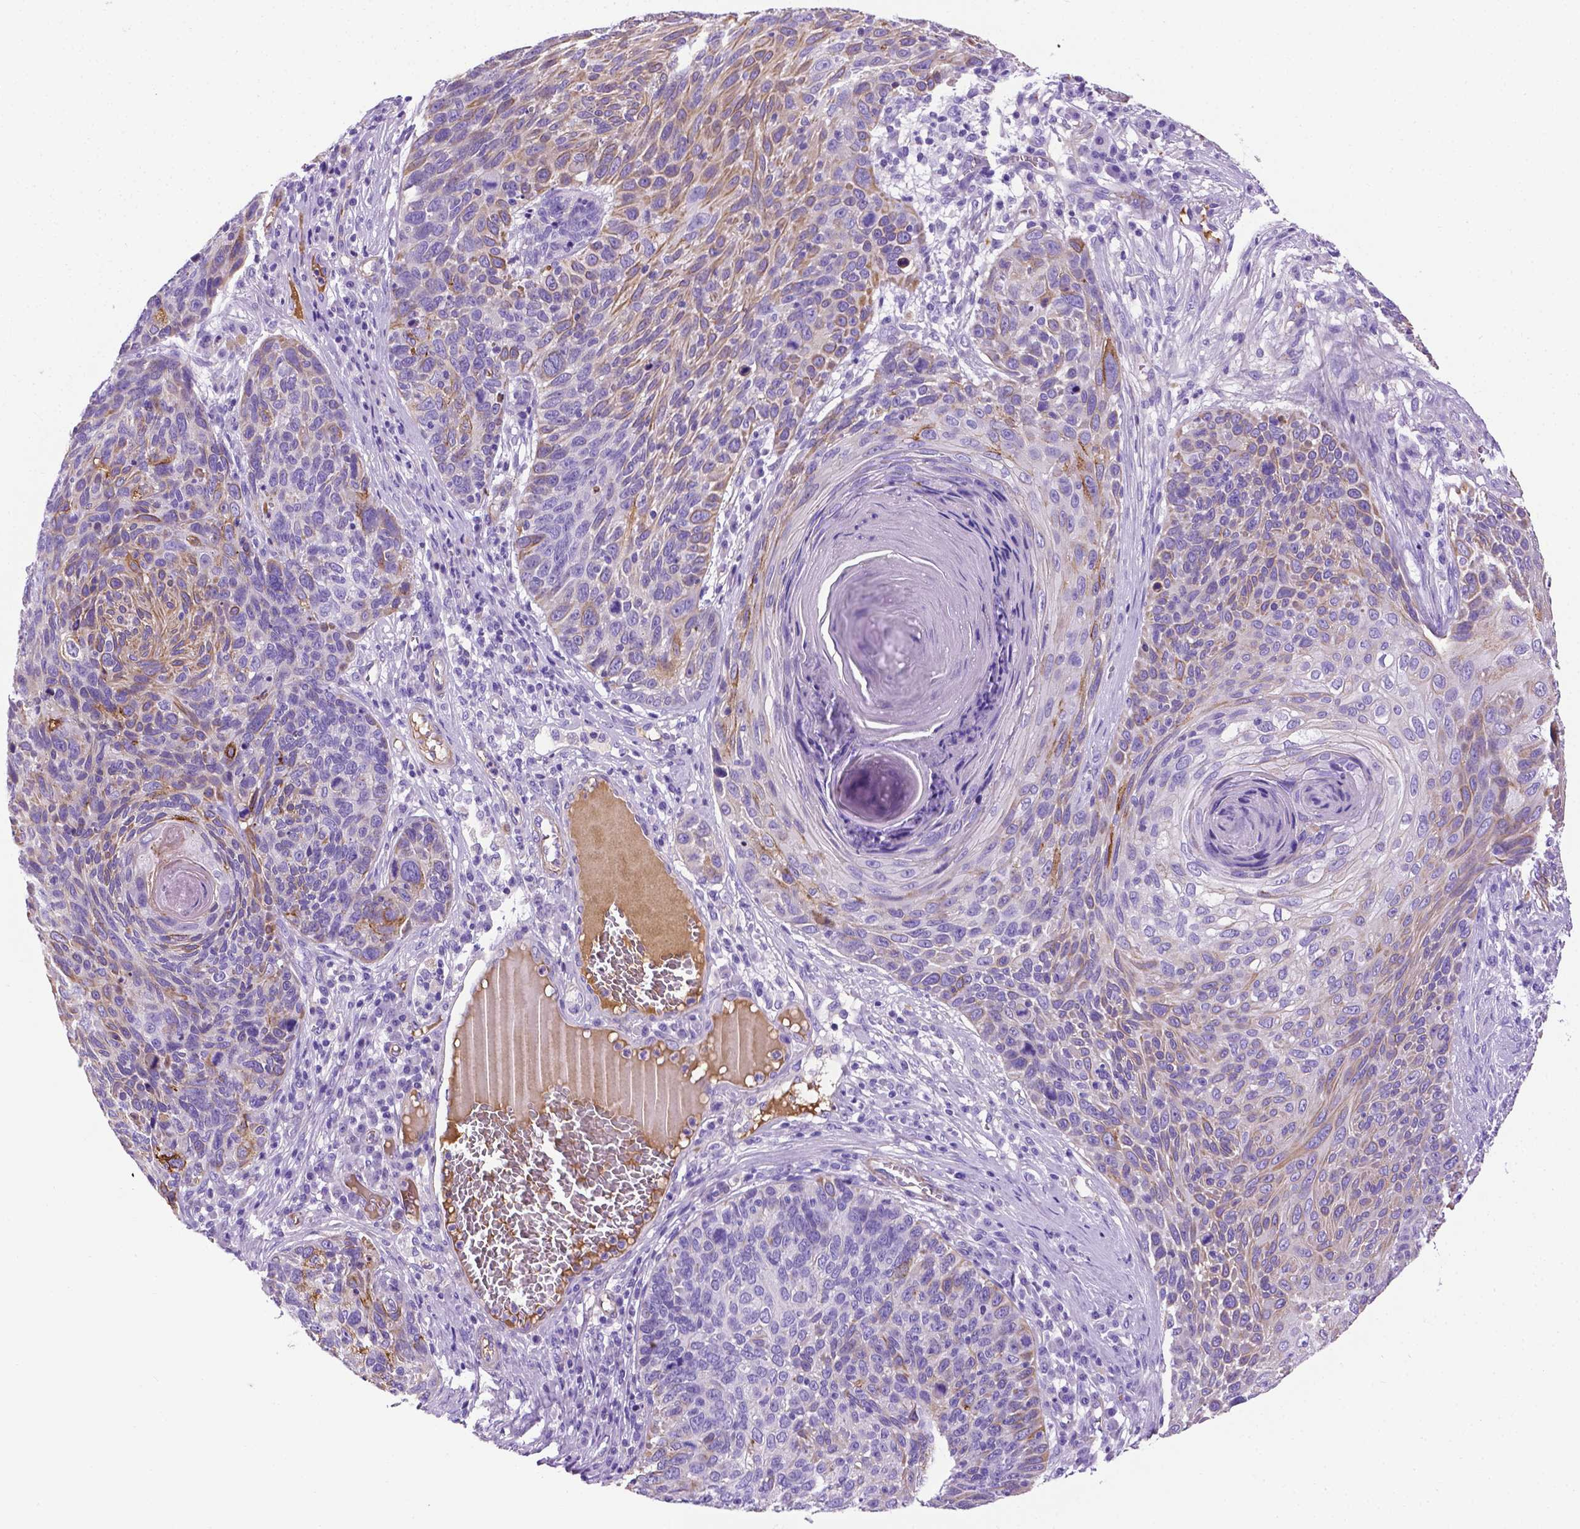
{"staining": {"intensity": "moderate", "quantity": "<25%", "location": "cytoplasmic/membranous"}, "tissue": "skin cancer", "cell_type": "Tumor cells", "image_type": "cancer", "snomed": [{"axis": "morphology", "description": "Squamous cell carcinoma, NOS"}, {"axis": "topography", "description": "Skin"}], "caption": "Protein staining of skin cancer (squamous cell carcinoma) tissue displays moderate cytoplasmic/membranous positivity in about <25% of tumor cells.", "gene": "APOE", "patient": {"sex": "male", "age": 92}}